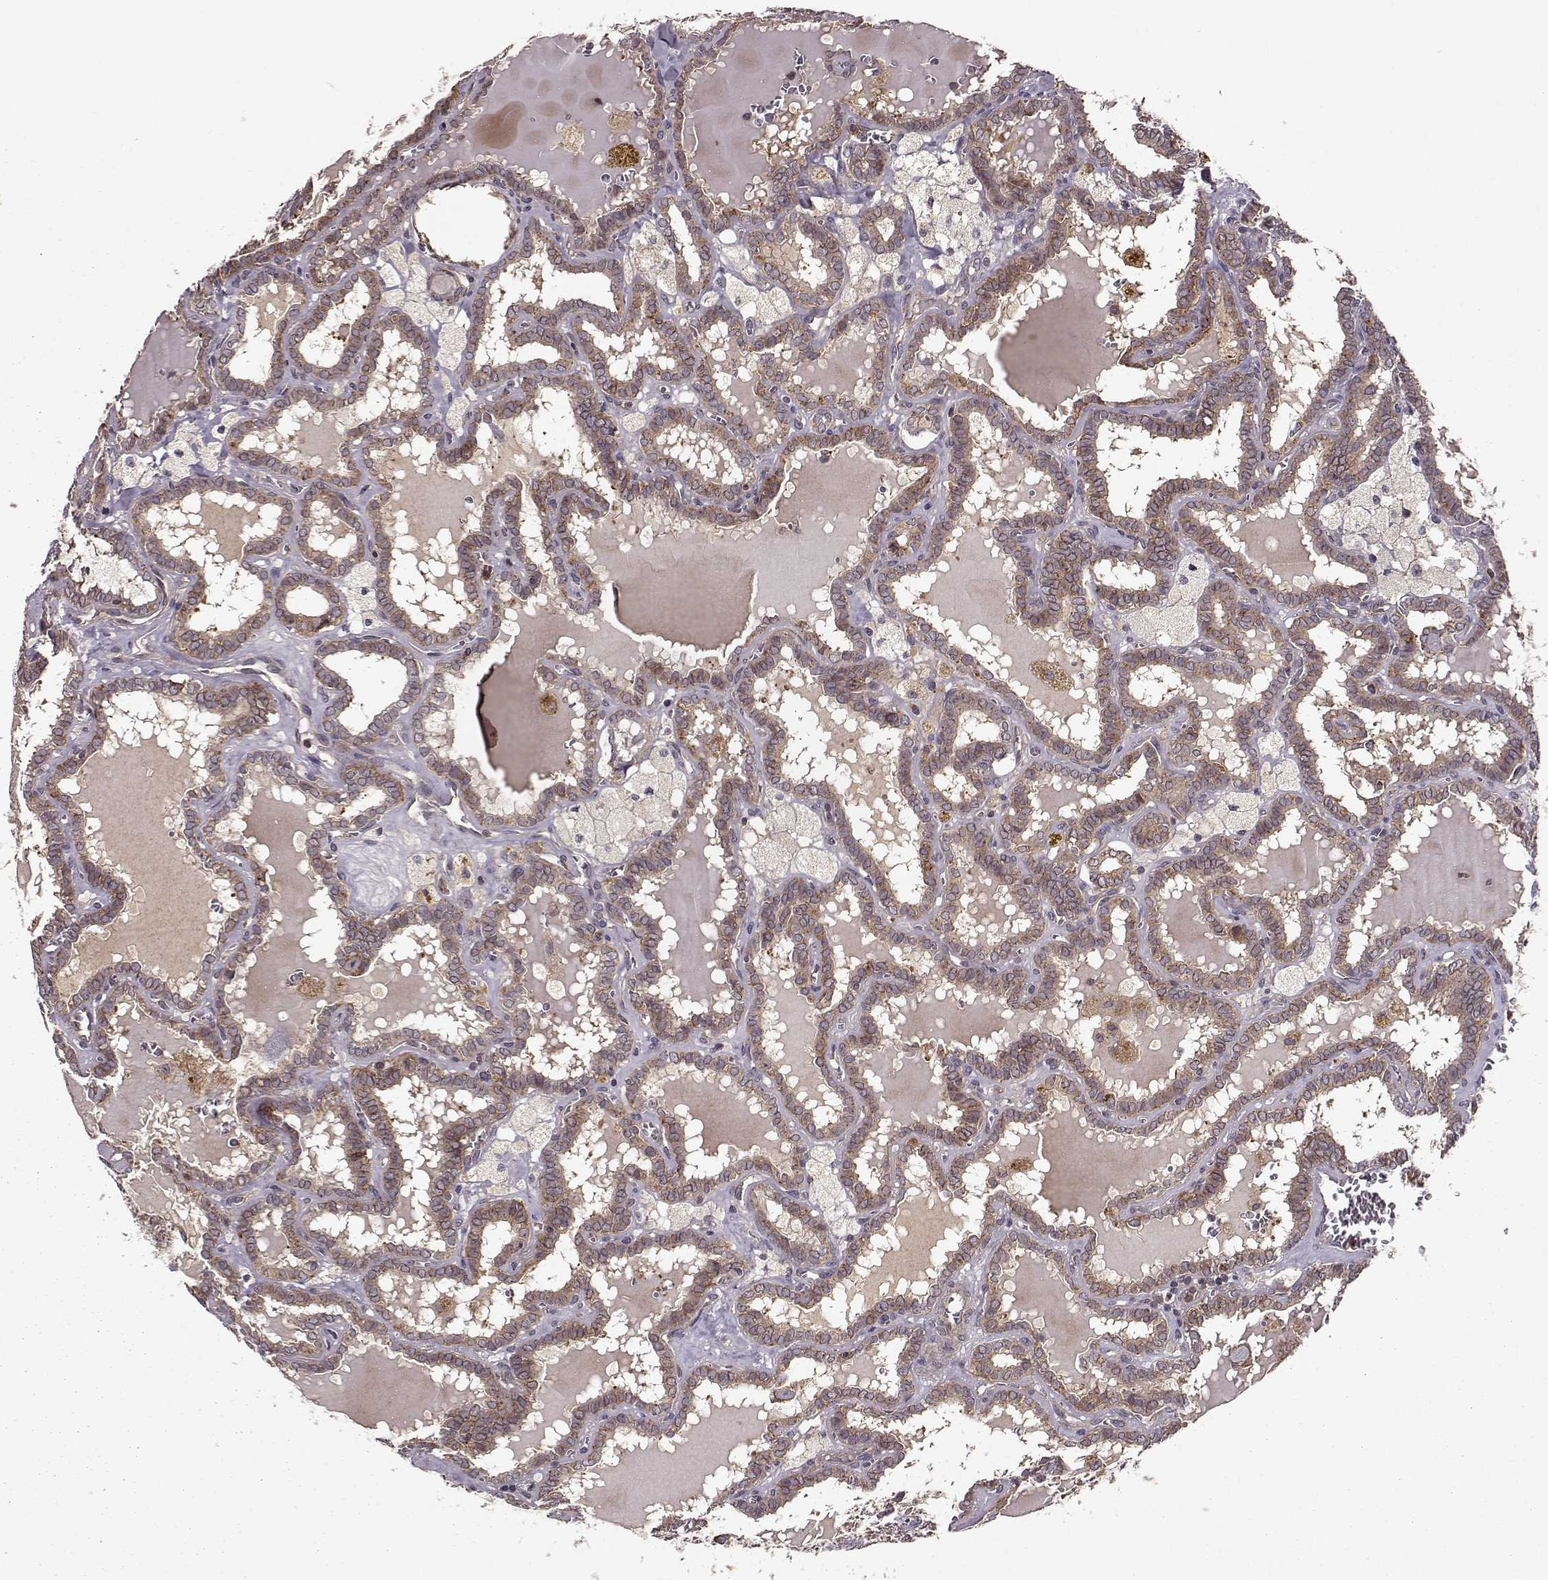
{"staining": {"intensity": "moderate", "quantity": ">75%", "location": "cytoplasmic/membranous"}, "tissue": "thyroid cancer", "cell_type": "Tumor cells", "image_type": "cancer", "snomed": [{"axis": "morphology", "description": "Papillary adenocarcinoma, NOS"}, {"axis": "topography", "description": "Thyroid gland"}], "caption": "A photomicrograph of human thyroid papillary adenocarcinoma stained for a protein exhibits moderate cytoplasmic/membranous brown staining in tumor cells.", "gene": "IFRD2", "patient": {"sex": "female", "age": 39}}